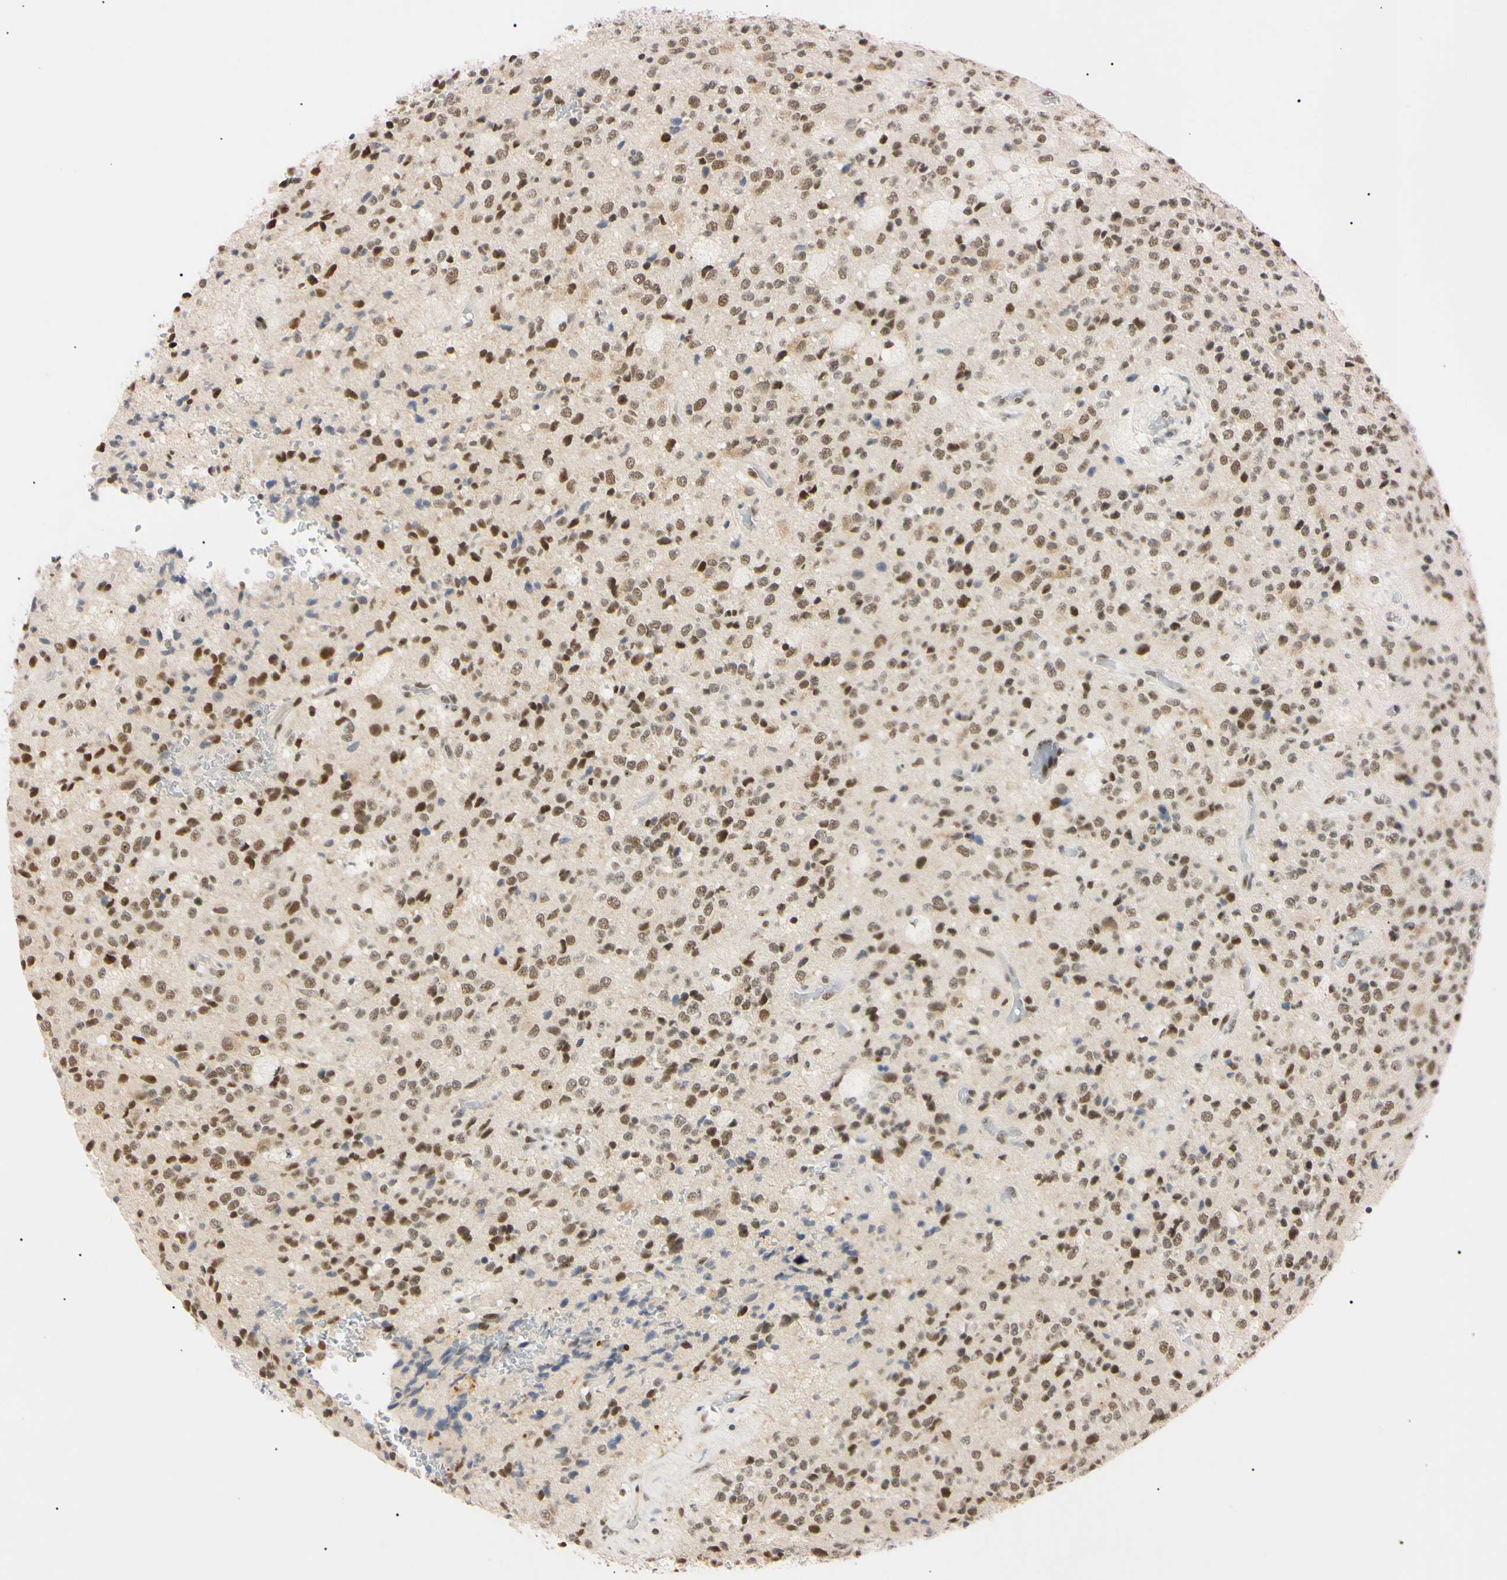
{"staining": {"intensity": "strong", "quantity": ">75%", "location": "nuclear"}, "tissue": "glioma", "cell_type": "Tumor cells", "image_type": "cancer", "snomed": [{"axis": "morphology", "description": "Glioma, malignant, High grade"}, {"axis": "topography", "description": "pancreas cauda"}], "caption": "The image exhibits staining of malignant glioma (high-grade), revealing strong nuclear protein expression (brown color) within tumor cells. The staining was performed using DAB, with brown indicating positive protein expression. Nuclei are stained blue with hematoxylin.", "gene": "ZNF134", "patient": {"sex": "male", "age": 60}}